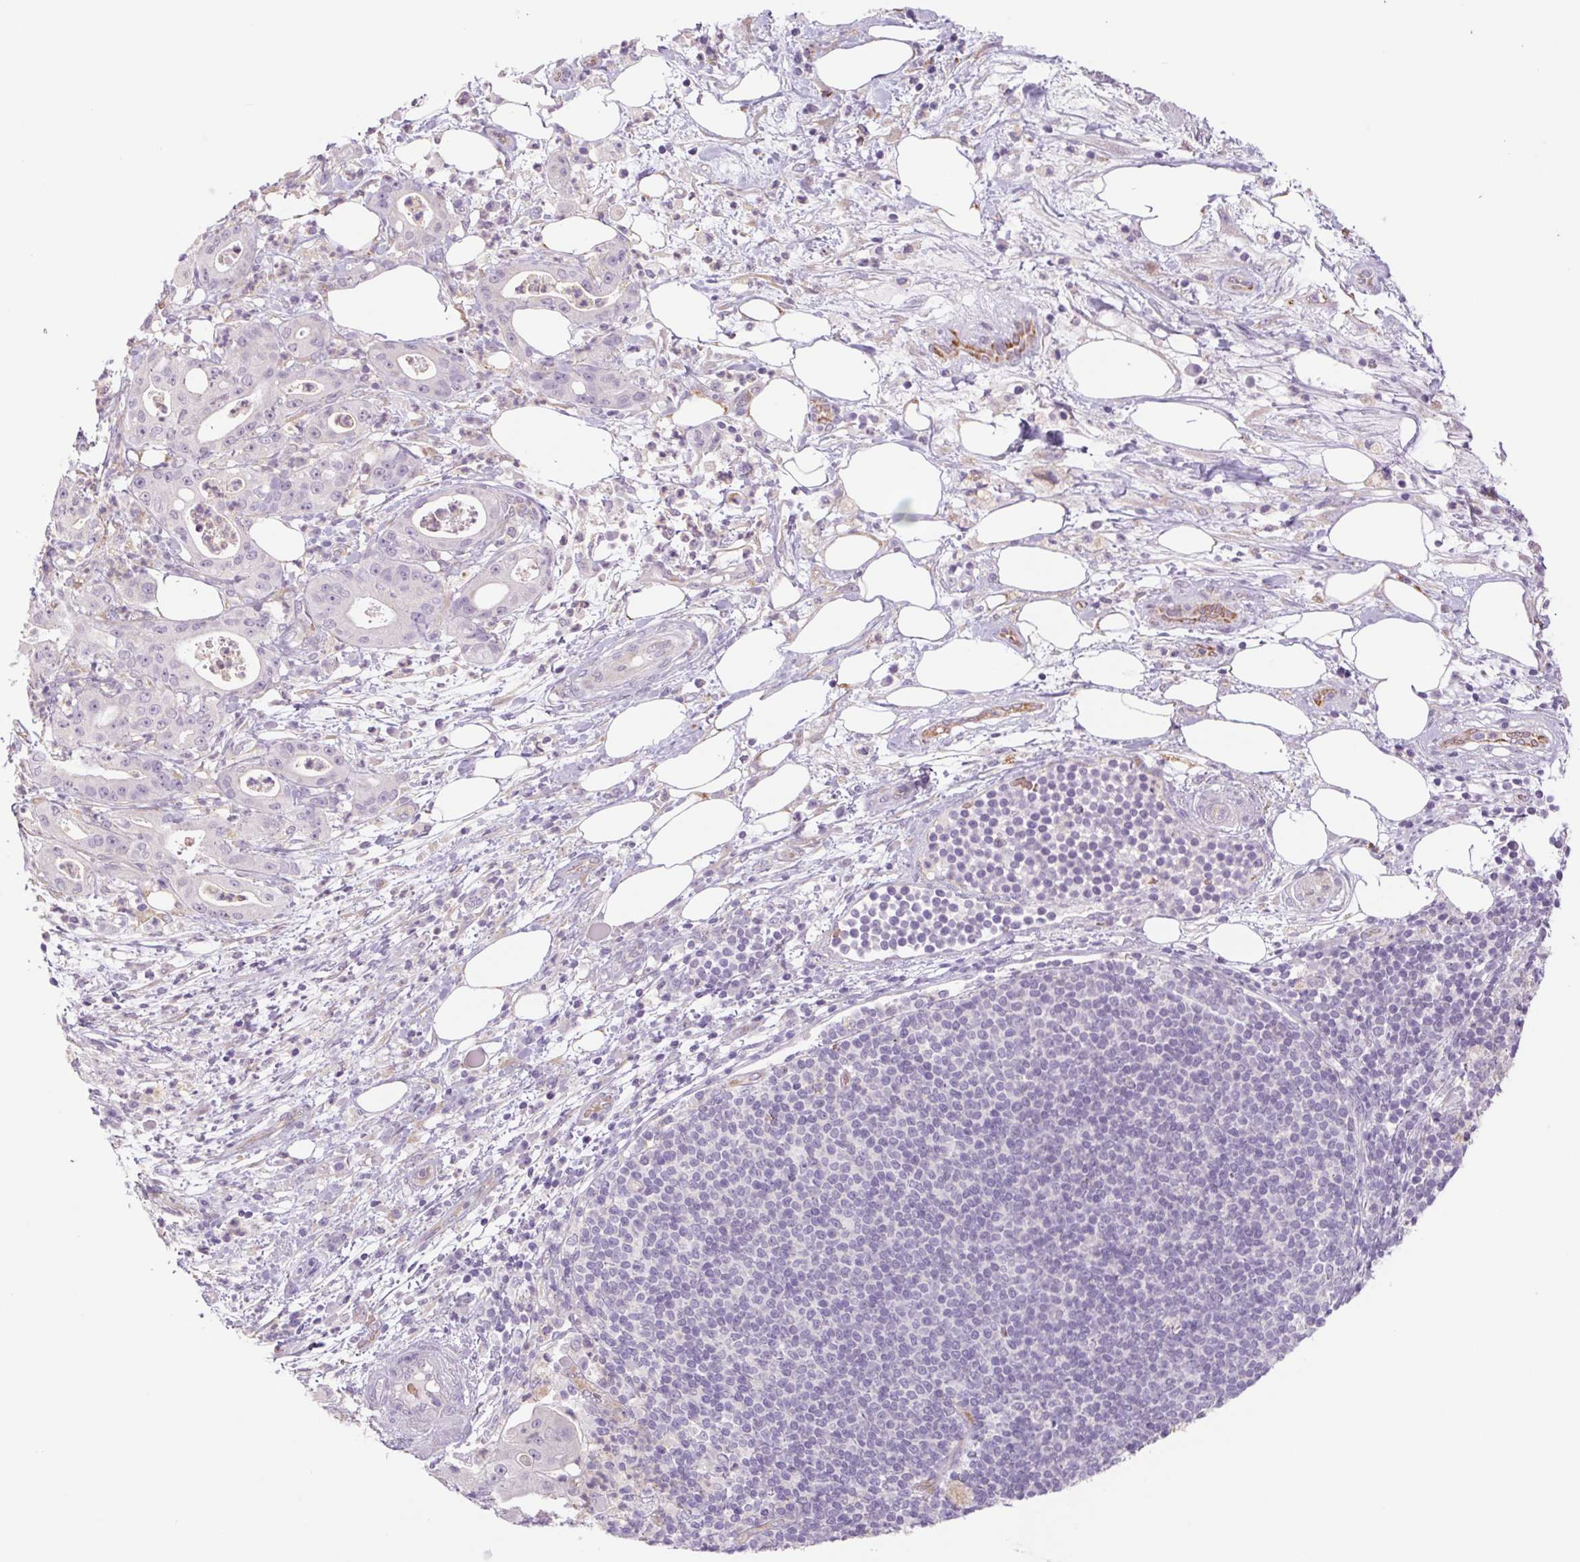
{"staining": {"intensity": "negative", "quantity": "none", "location": "none"}, "tissue": "pancreatic cancer", "cell_type": "Tumor cells", "image_type": "cancer", "snomed": [{"axis": "morphology", "description": "Adenocarcinoma, NOS"}, {"axis": "topography", "description": "Pancreas"}], "caption": "Tumor cells are negative for brown protein staining in adenocarcinoma (pancreatic).", "gene": "IGFL3", "patient": {"sex": "male", "age": 71}}